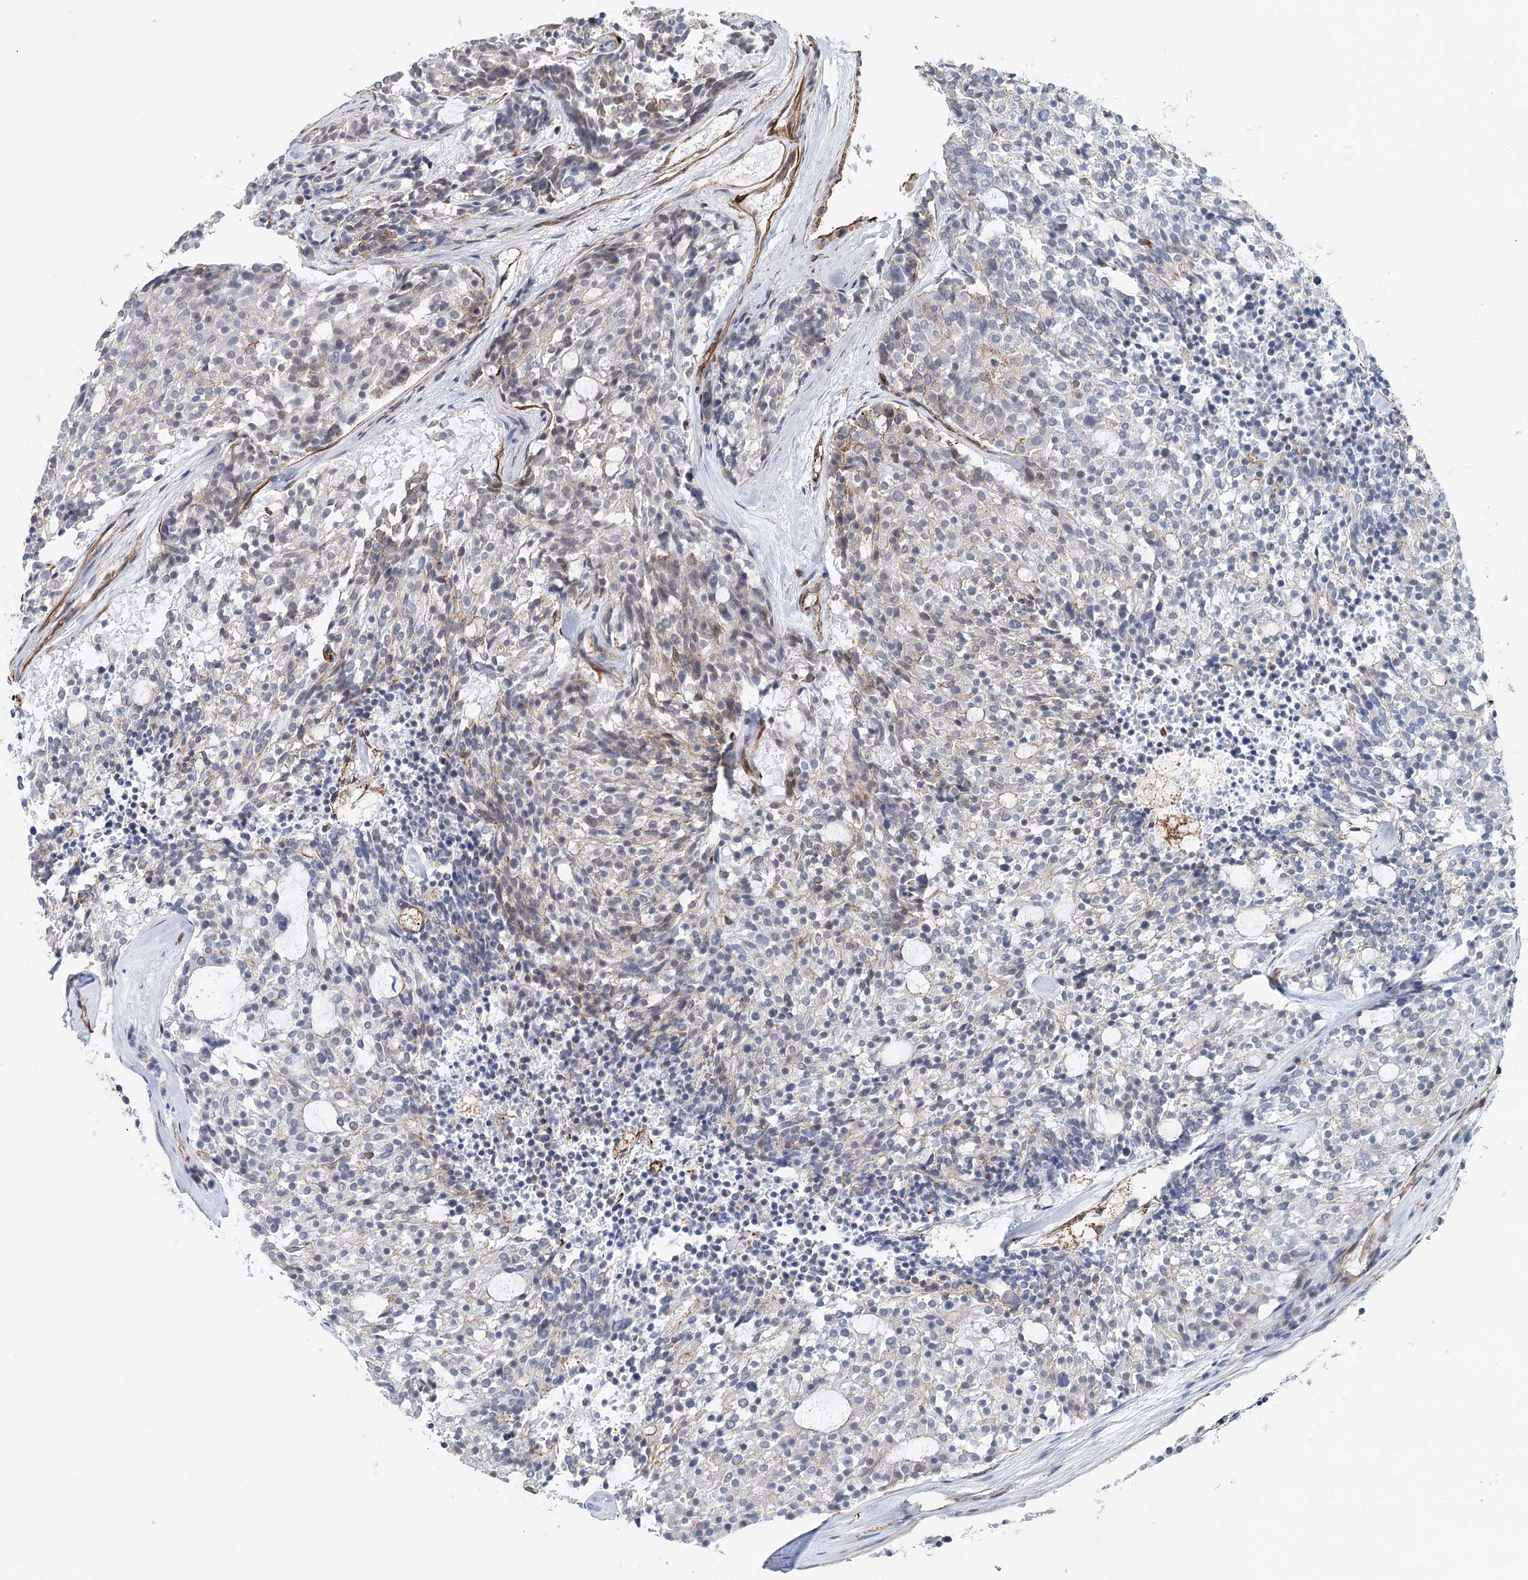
{"staining": {"intensity": "negative", "quantity": "none", "location": "none"}, "tissue": "carcinoid", "cell_type": "Tumor cells", "image_type": "cancer", "snomed": [{"axis": "morphology", "description": "Carcinoid, malignant, NOS"}, {"axis": "topography", "description": "Pancreas"}], "caption": "Immunohistochemical staining of human carcinoid exhibits no significant expression in tumor cells.", "gene": "SYNPO", "patient": {"sex": "female", "age": 54}}